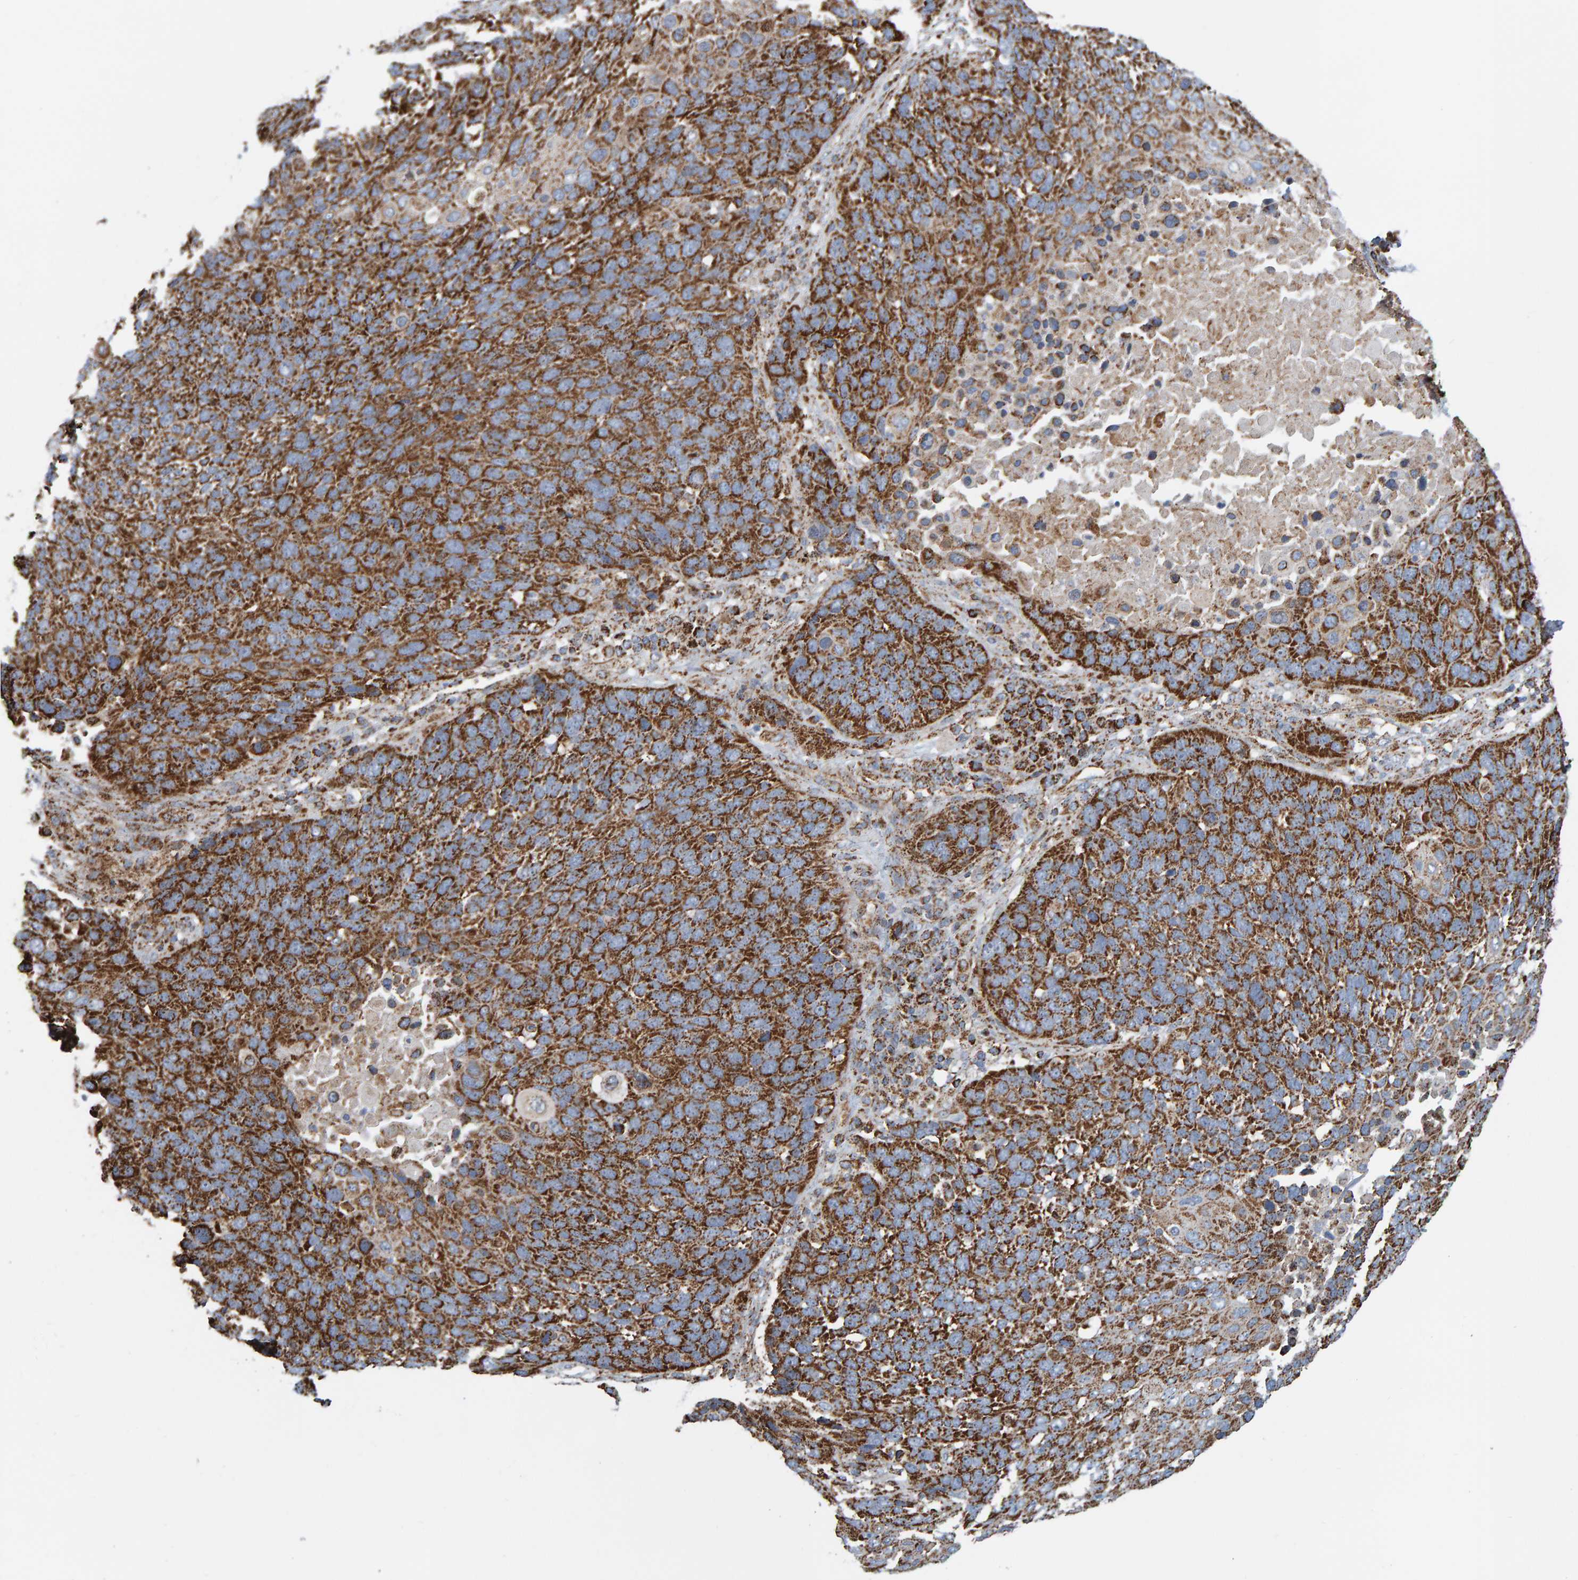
{"staining": {"intensity": "moderate", "quantity": ">75%", "location": "cytoplasmic/membranous"}, "tissue": "lung cancer", "cell_type": "Tumor cells", "image_type": "cancer", "snomed": [{"axis": "morphology", "description": "Squamous cell carcinoma, NOS"}, {"axis": "topography", "description": "Lung"}], "caption": "Tumor cells show medium levels of moderate cytoplasmic/membranous positivity in approximately >75% of cells in squamous cell carcinoma (lung).", "gene": "MRPL45", "patient": {"sex": "male", "age": 66}}